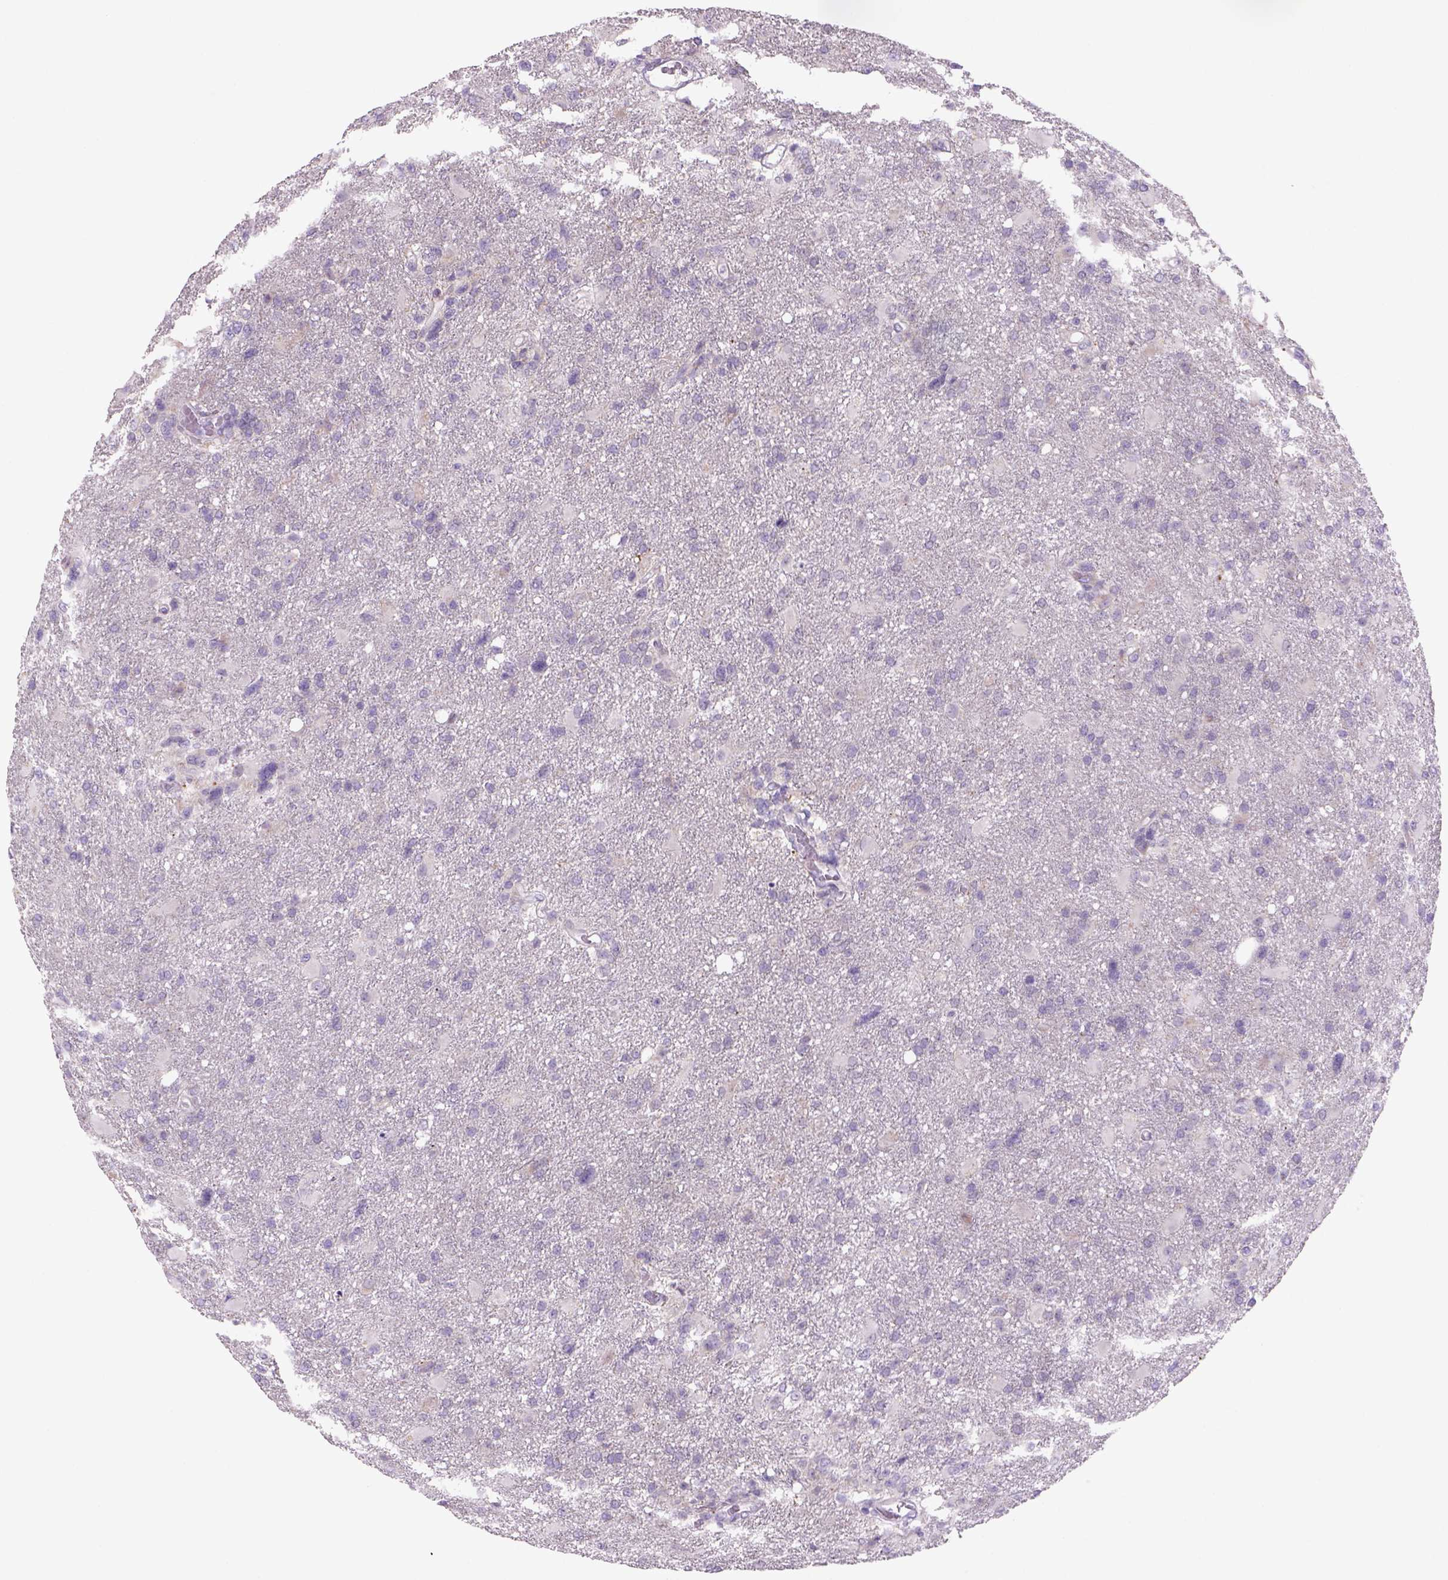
{"staining": {"intensity": "weak", "quantity": "<25%", "location": "cytoplasmic/membranous"}, "tissue": "glioma", "cell_type": "Tumor cells", "image_type": "cancer", "snomed": [{"axis": "morphology", "description": "Glioma, malignant, High grade"}, {"axis": "topography", "description": "Brain"}], "caption": "A high-resolution photomicrograph shows IHC staining of high-grade glioma (malignant), which demonstrates no significant positivity in tumor cells.", "gene": "ADGRV1", "patient": {"sex": "male", "age": 68}}